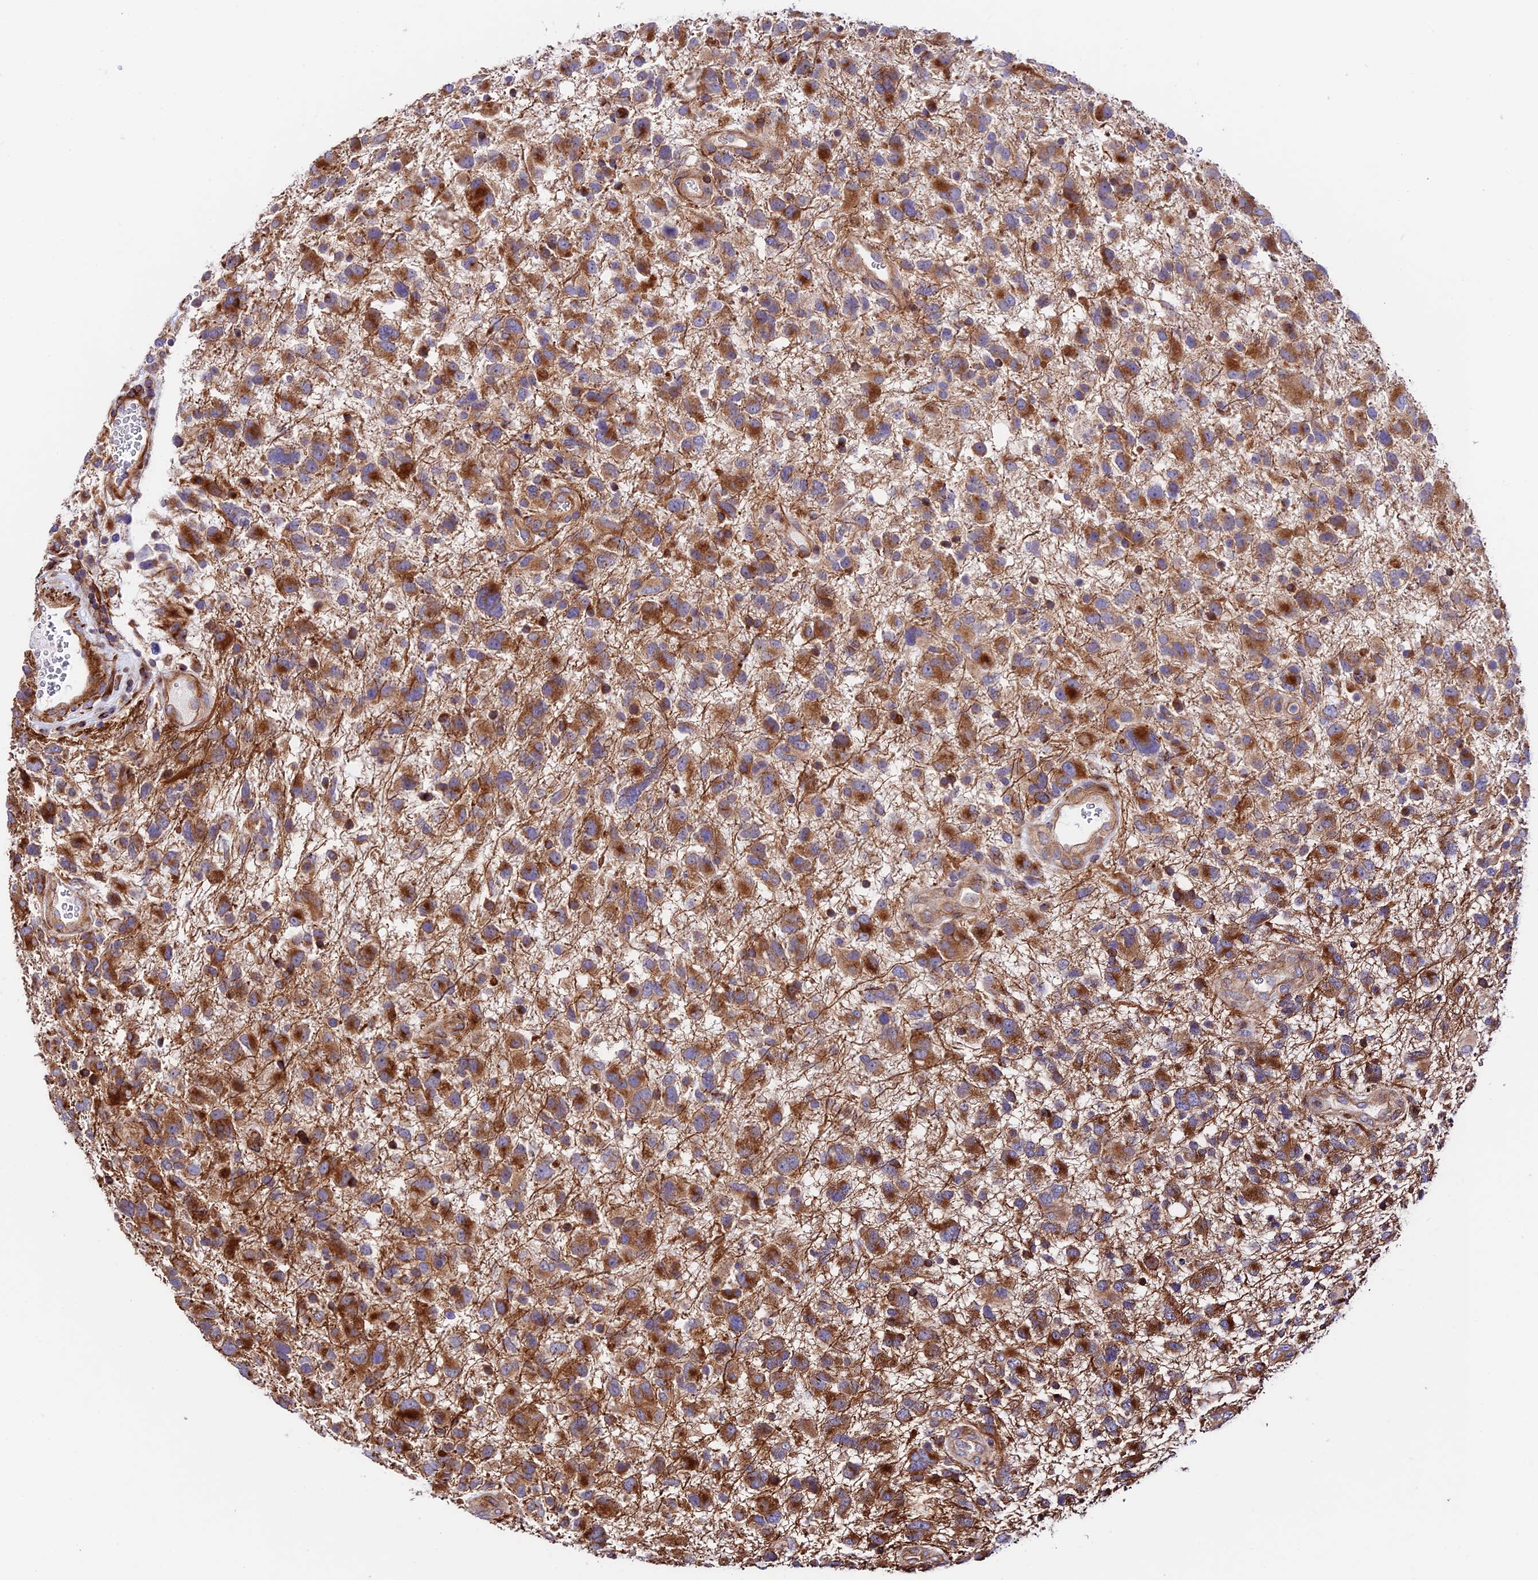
{"staining": {"intensity": "strong", "quantity": ">75%", "location": "cytoplasmic/membranous"}, "tissue": "glioma", "cell_type": "Tumor cells", "image_type": "cancer", "snomed": [{"axis": "morphology", "description": "Glioma, malignant, High grade"}, {"axis": "topography", "description": "Brain"}], "caption": "Immunohistochemistry (IHC) micrograph of neoplastic tissue: glioma stained using immunohistochemistry (IHC) exhibits high levels of strong protein expression localized specifically in the cytoplasmic/membranous of tumor cells, appearing as a cytoplasmic/membranous brown color.", "gene": "VPS13C", "patient": {"sex": "male", "age": 61}}